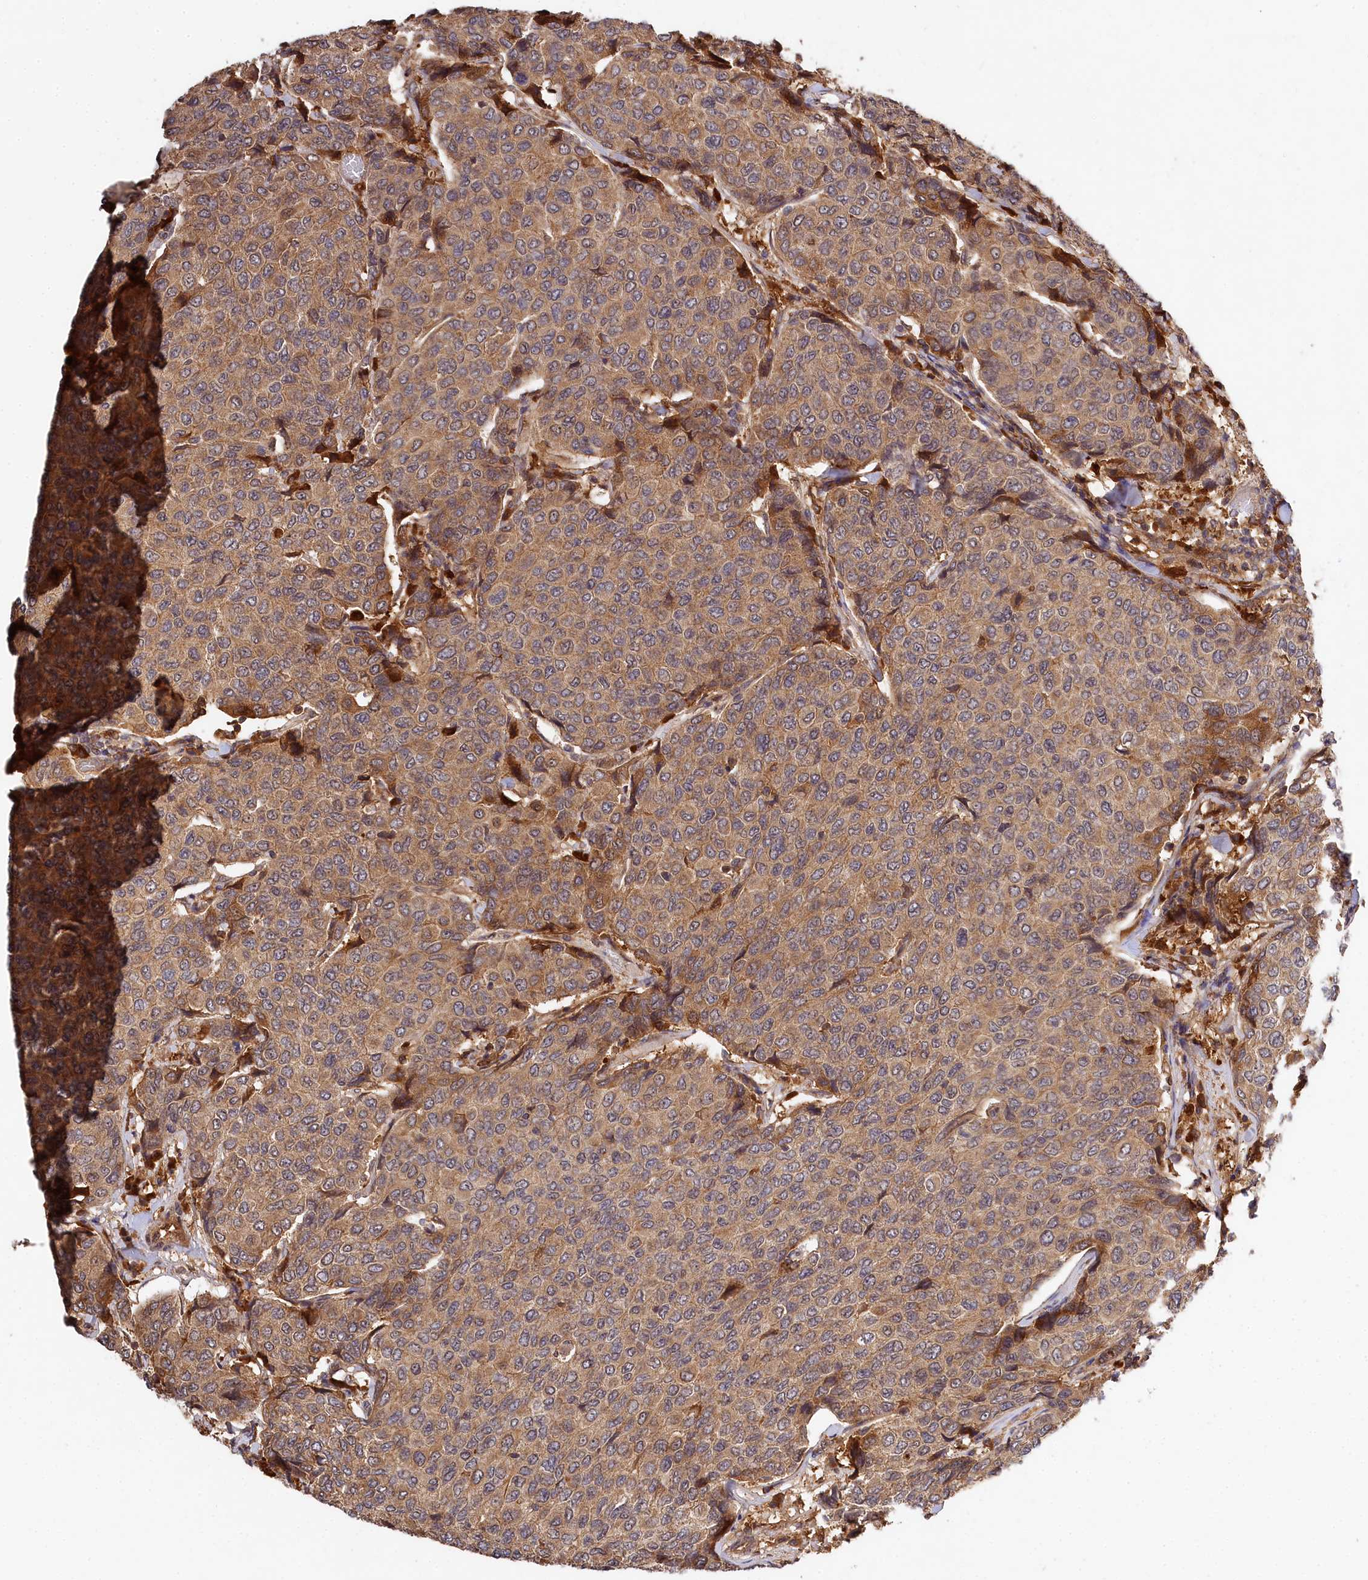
{"staining": {"intensity": "moderate", "quantity": ">75%", "location": "cytoplasmic/membranous"}, "tissue": "breast cancer", "cell_type": "Tumor cells", "image_type": "cancer", "snomed": [{"axis": "morphology", "description": "Duct carcinoma"}, {"axis": "topography", "description": "Breast"}], "caption": "Breast cancer (invasive ductal carcinoma) stained for a protein (brown) shows moderate cytoplasmic/membranous positive expression in about >75% of tumor cells.", "gene": "MCF2L2", "patient": {"sex": "female", "age": 55}}